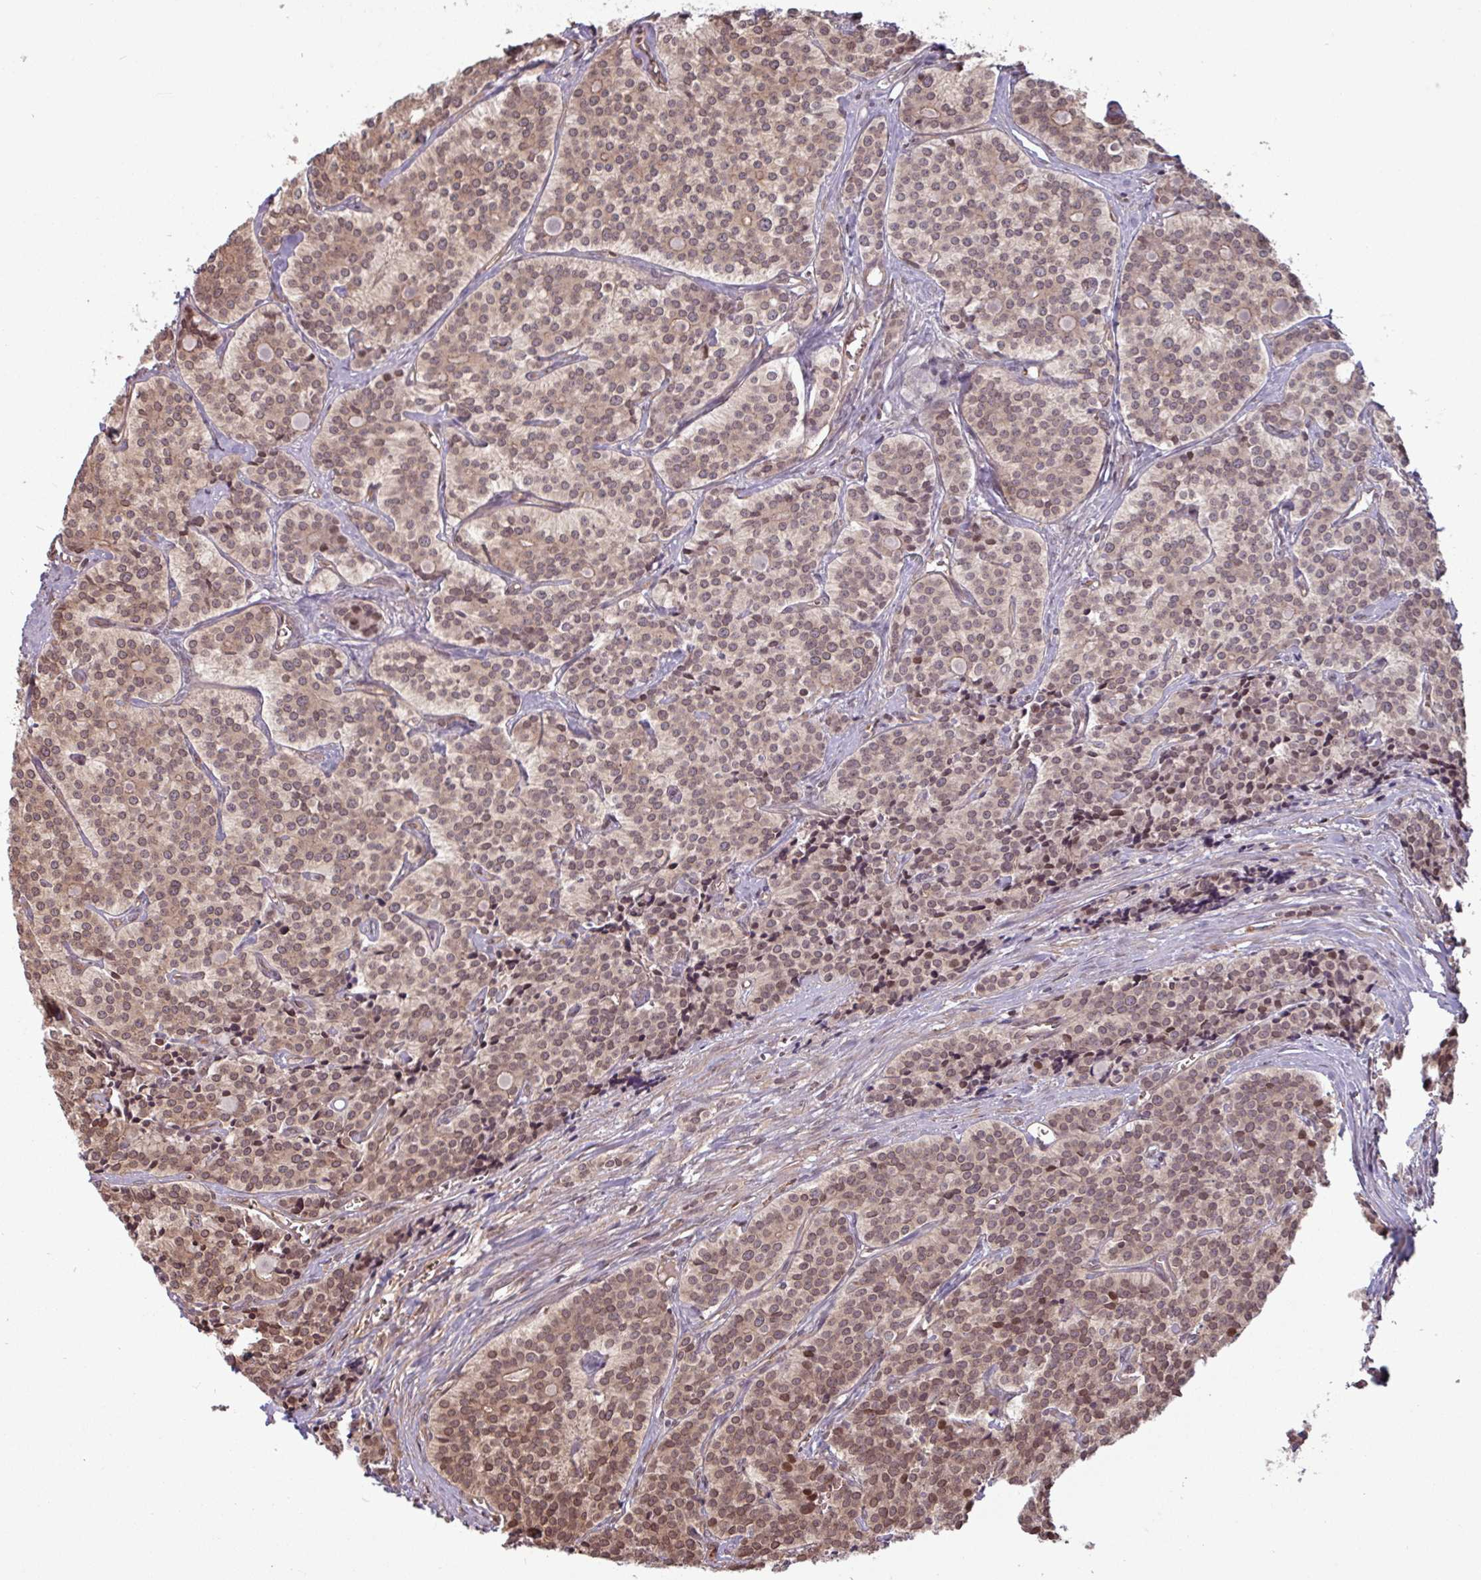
{"staining": {"intensity": "moderate", "quantity": ">75%", "location": "cytoplasmic/membranous,nuclear"}, "tissue": "carcinoid", "cell_type": "Tumor cells", "image_type": "cancer", "snomed": [{"axis": "morphology", "description": "Carcinoid, malignant, NOS"}, {"axis": "topography", "description": "Small intestine"}], "caption": "This is a histology image of IHC staining of carcinoid, which shows moderate staining in the cytoplasmic/membranous and nuclear of tumor cells.", "gene": "RBM4B", "patient": {"sex": "male", "age": 63}}